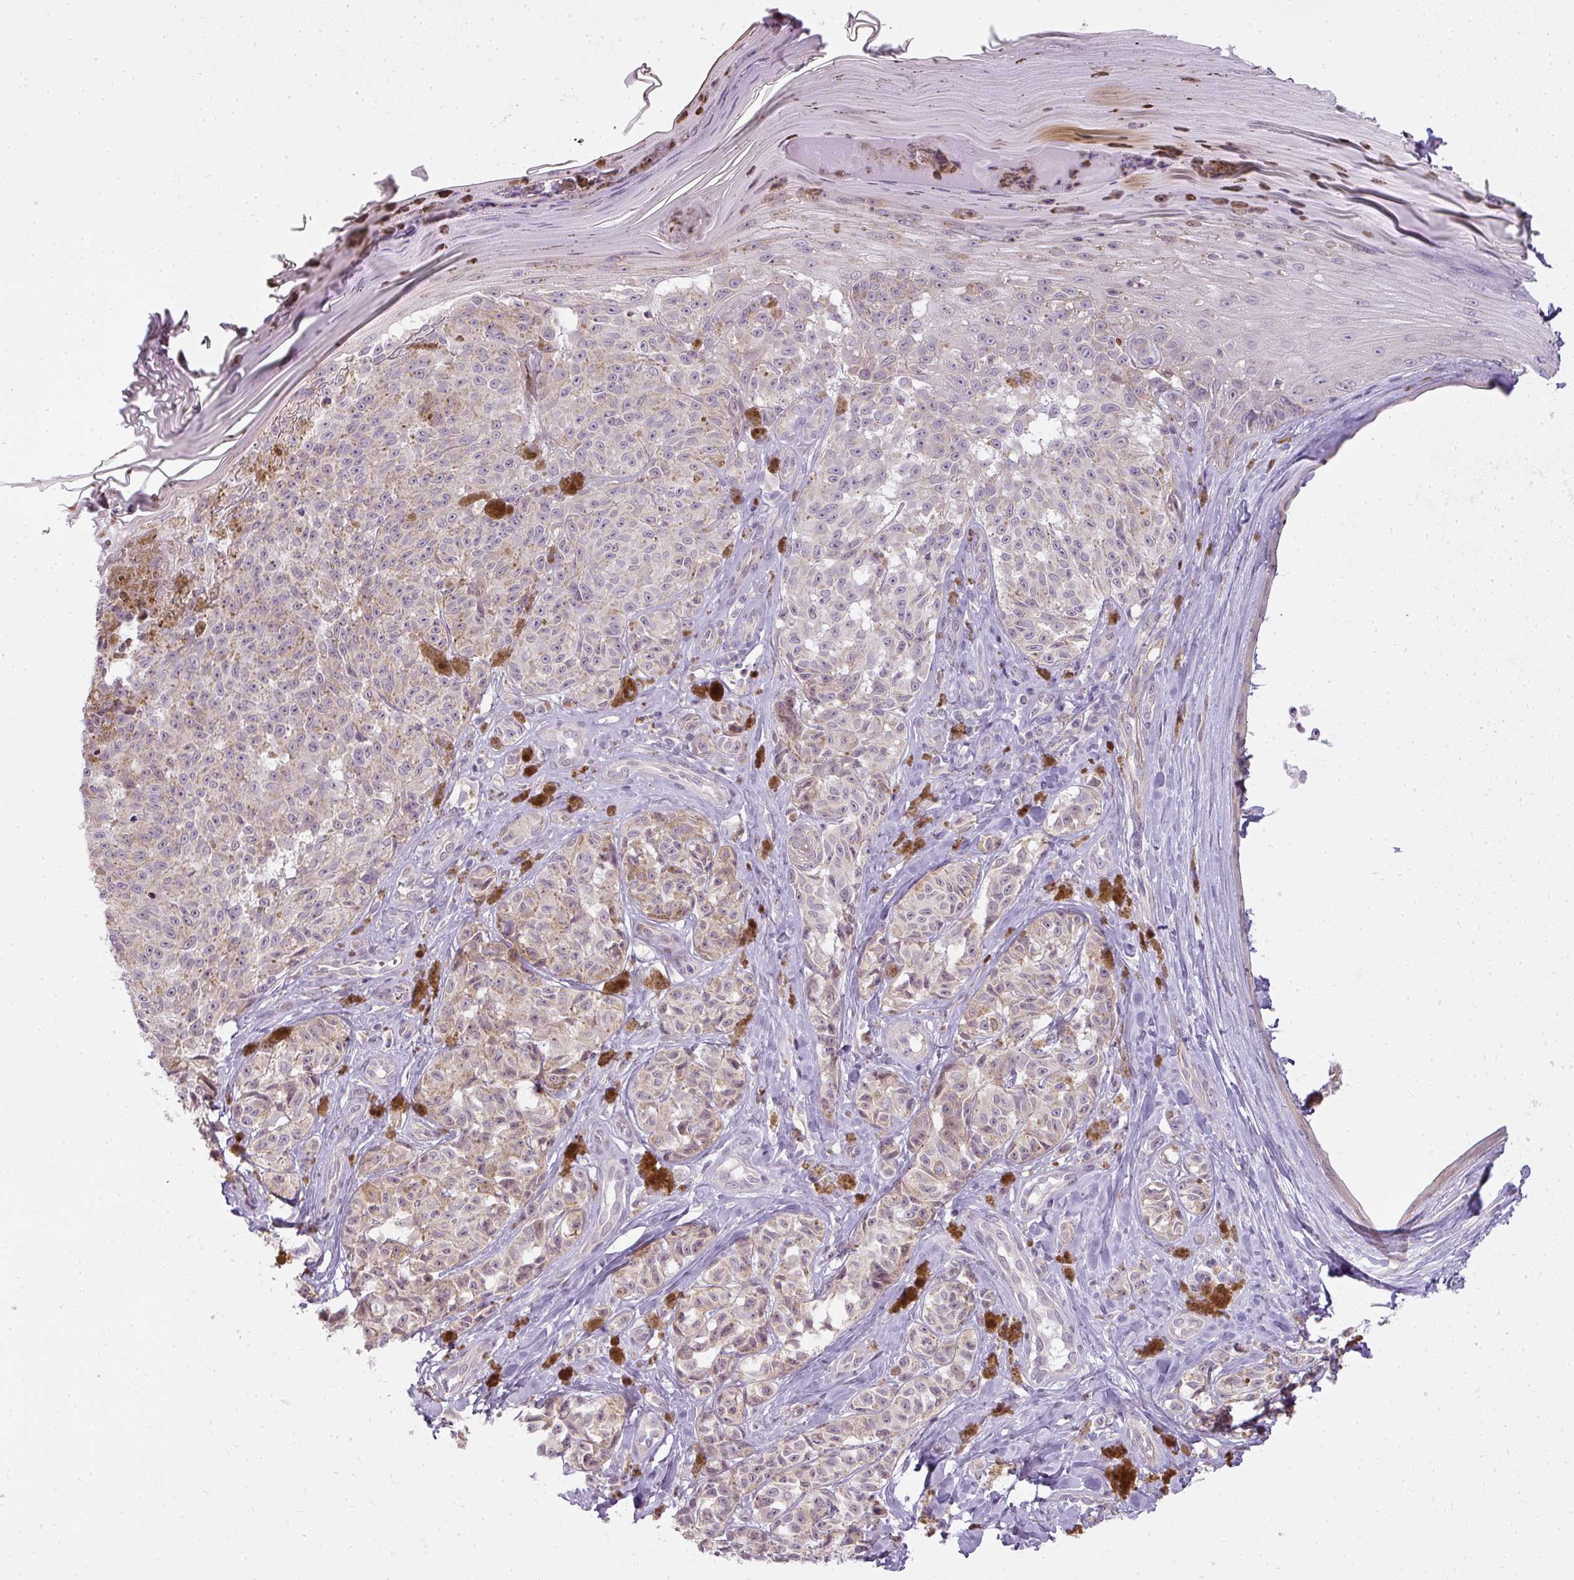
{"staining": {"intensity": "weak", "quantity": ">75%", "location": "cytoplasmic/membranous"}, "tissue": "melanoma", "cell_type": "Tumor cells", "image_type": "cancer", "snomed": [{"axis": "morphology", "description": "Malignant melanoma, NOS"}, {"axis": "topography", "description": "Skin"}], "caption": "Immunohistochemistry (DAB (3,3'-diaminobenzidine)) staining of malignant melanoma displays weak cytoplasmic/membranous protein expression in about >75% of tumor cells.", "gene": "LY75", "patient": {"sex": "female", "age": 65}}